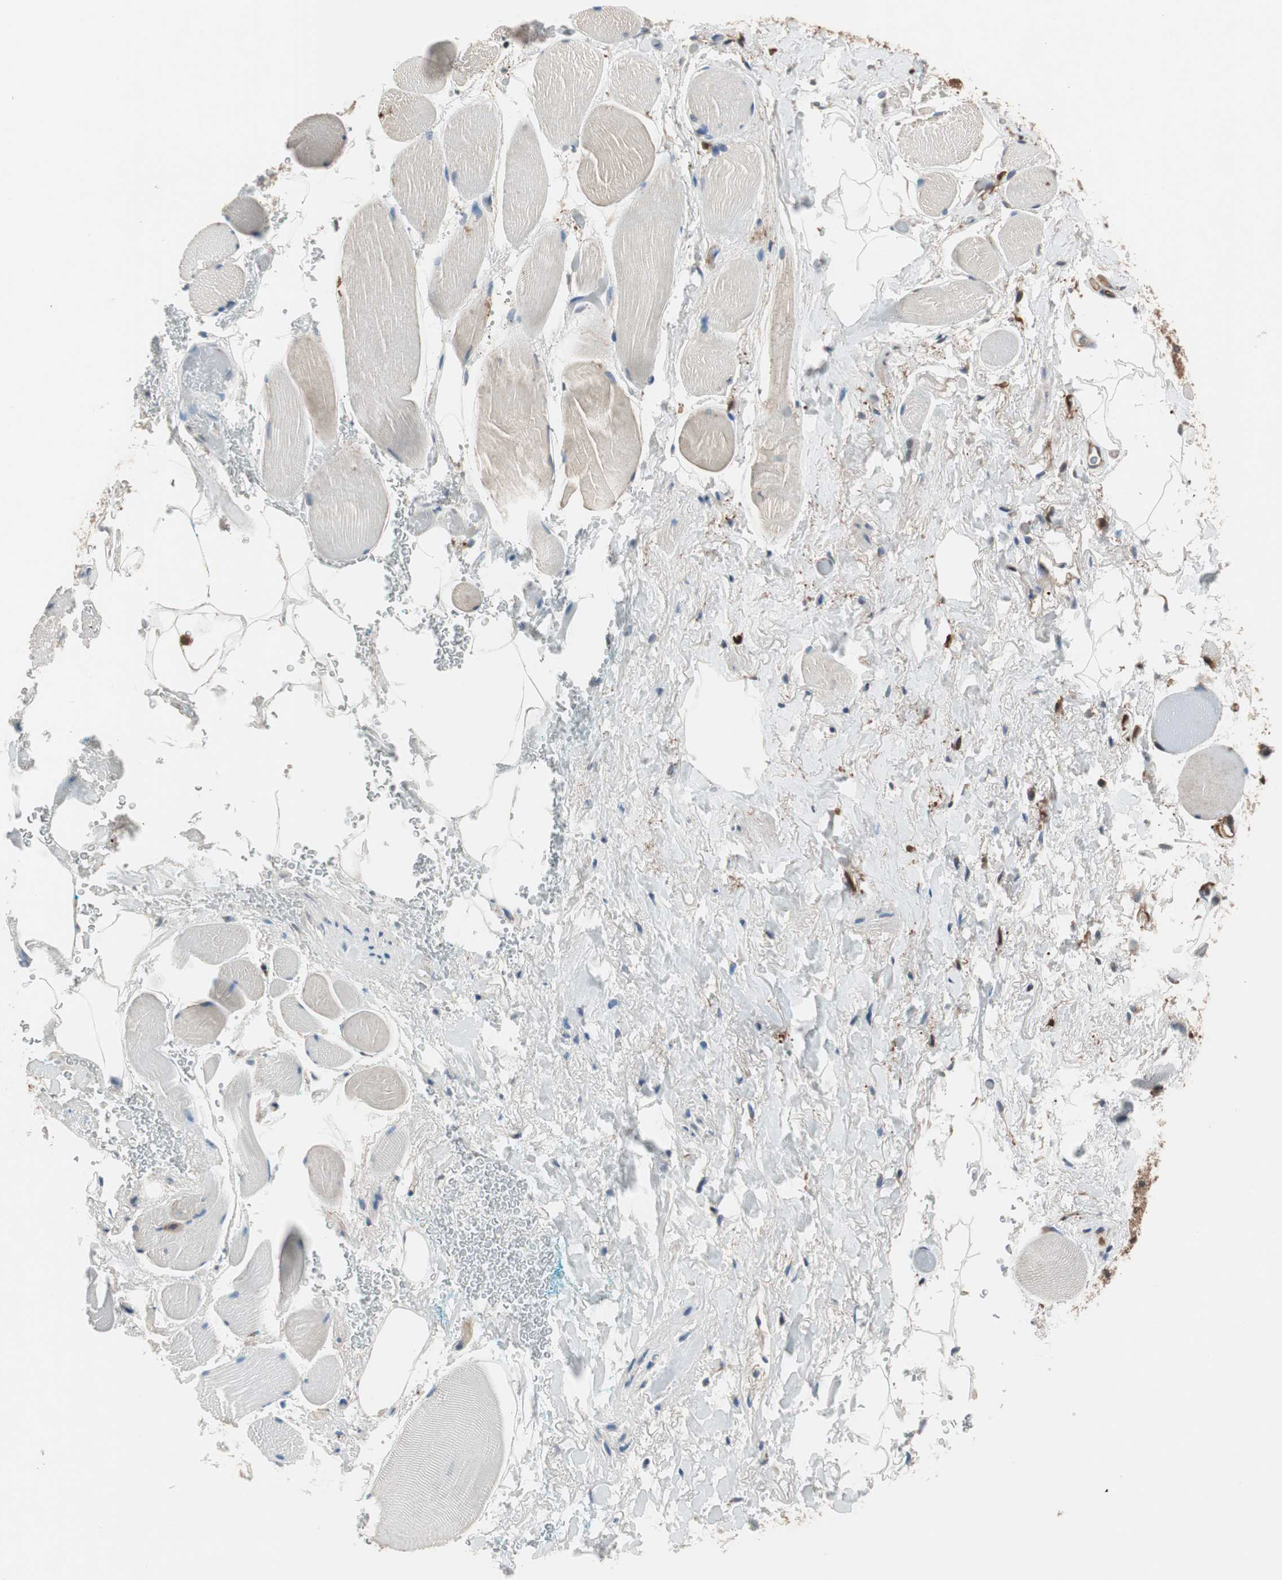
{"staining": {"intensity": "weak", "quantity": ">75%", "location": "cytoplasmic/membranous,nuclear"}, "tissue": "adipose tissue", "cell_type": "Adipocytes", "image_type": "normal", "snomed": [{"axis": "morphology", "description": "Normal tissue, NOS"}, {"axis": "topography", "description": "Soft tissue"}, {"axis": "topography", "description": "Peripheral nerve tissue"}], "caption": "Protein analysis of unremarkable adipose tissue displays weak cytoplasmic/membranous,nuclear expression in about >75% of adipocytes. (DAB IHC, brown staining for protein, blue staining for nuclei).", "gene": "P3R3URF", "patient": {"sex": "female", "age": 71}}